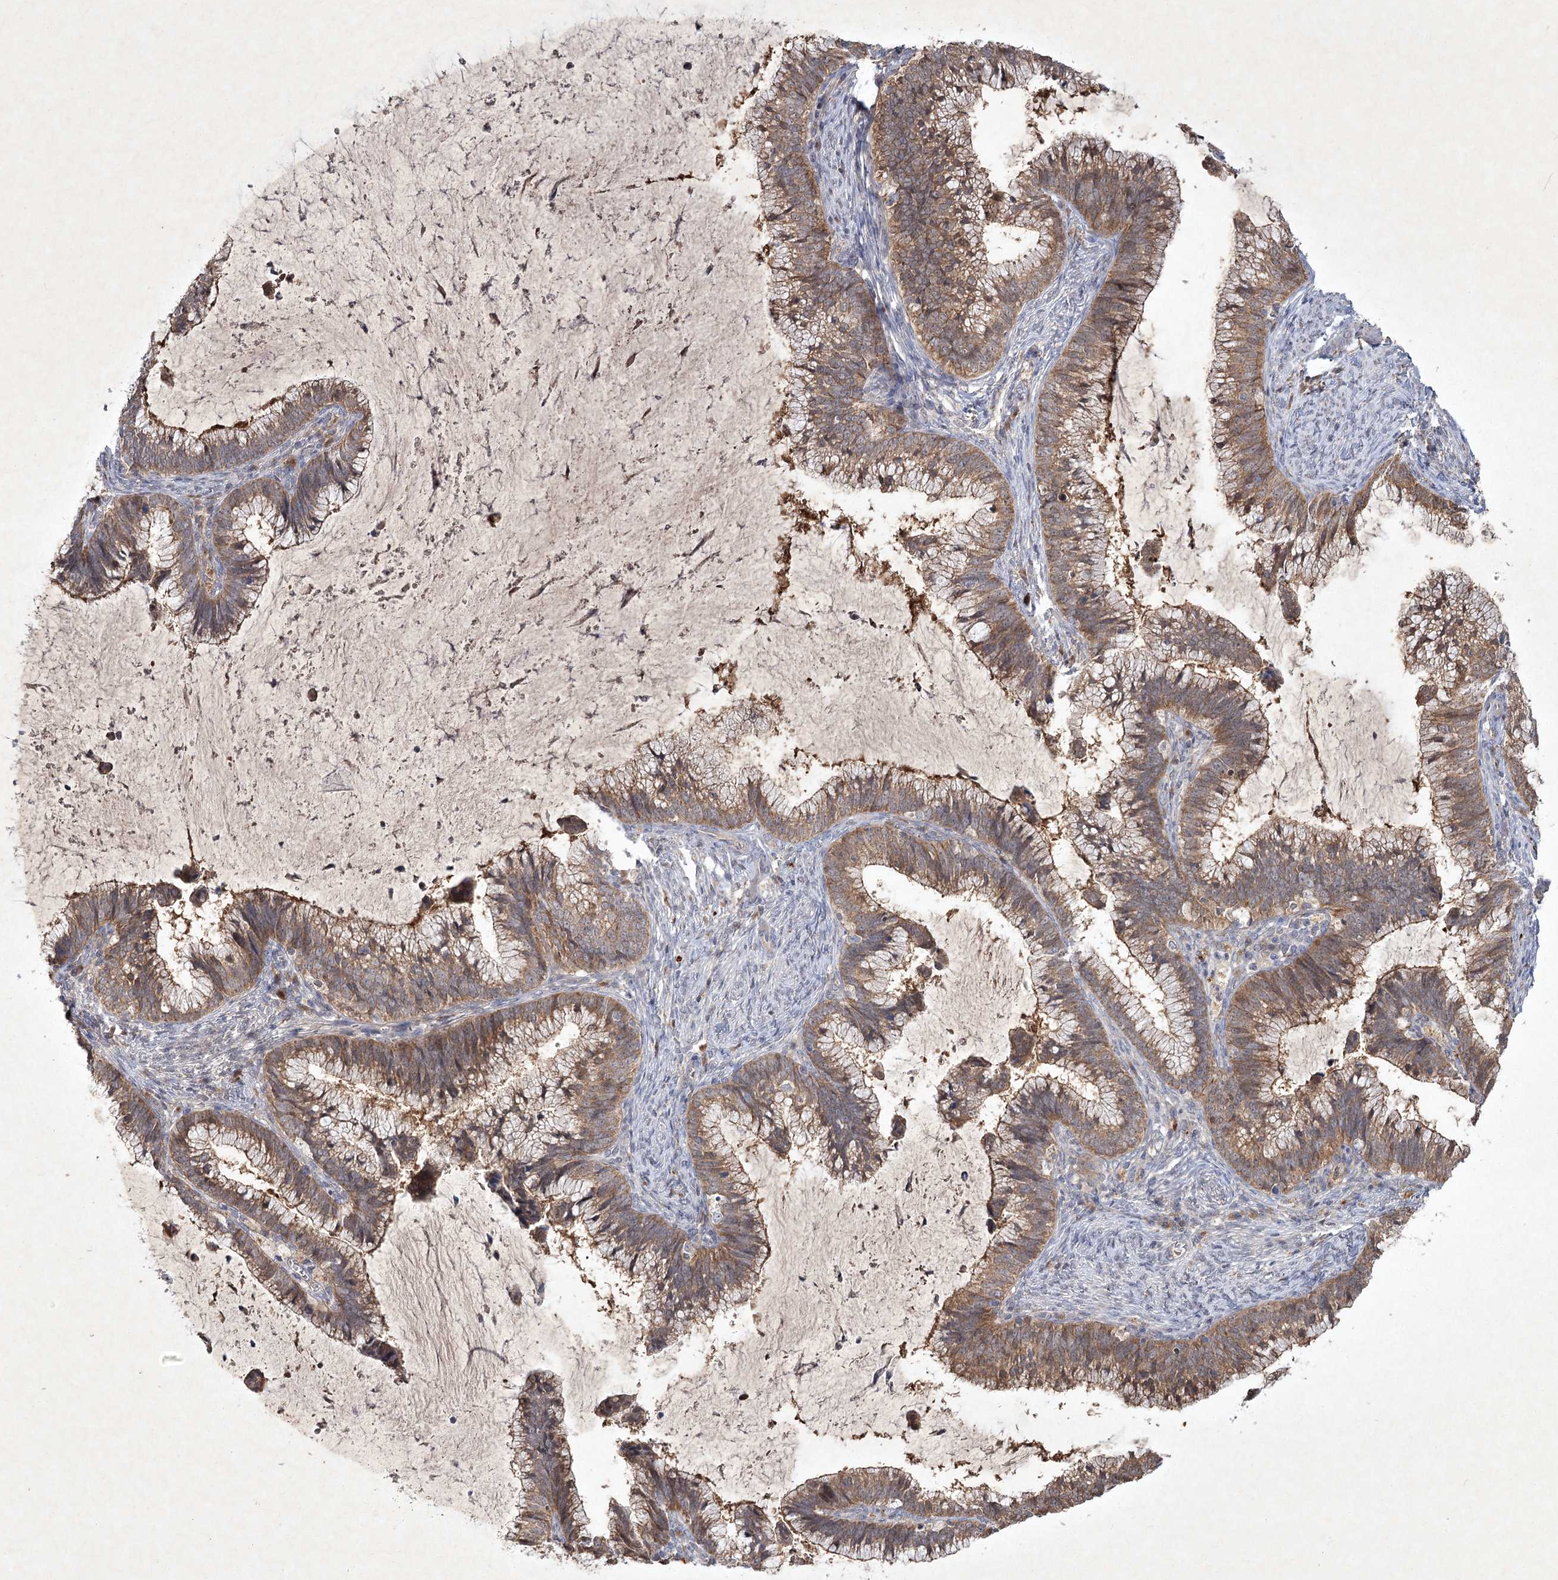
{"staining": {"intensity": "moderate", "quantity": ">75%", "location": "cytoplasmic/membranous"}, "tissue": "cervical cancer", "cell_type": "Tumor cells", "image_type": "cancer", "snomed": [{"axis": "morphology", "description": "Adenocarcinoma, NOS"}, {"axis": "topography", "description": "Cervix"}], "caption": "Tumor cells reveal medium levels of moderate cytoplasmic/membranous positivity in about >75% of cells in human cervical cancer (adenocarcinoma). (DAB (3,3'-diaminobenzidine) = brown stain, brightfield microscopy at high magnification).", "gene": "PYROXD2", "patient": {"sex": "female", "age": 36}}